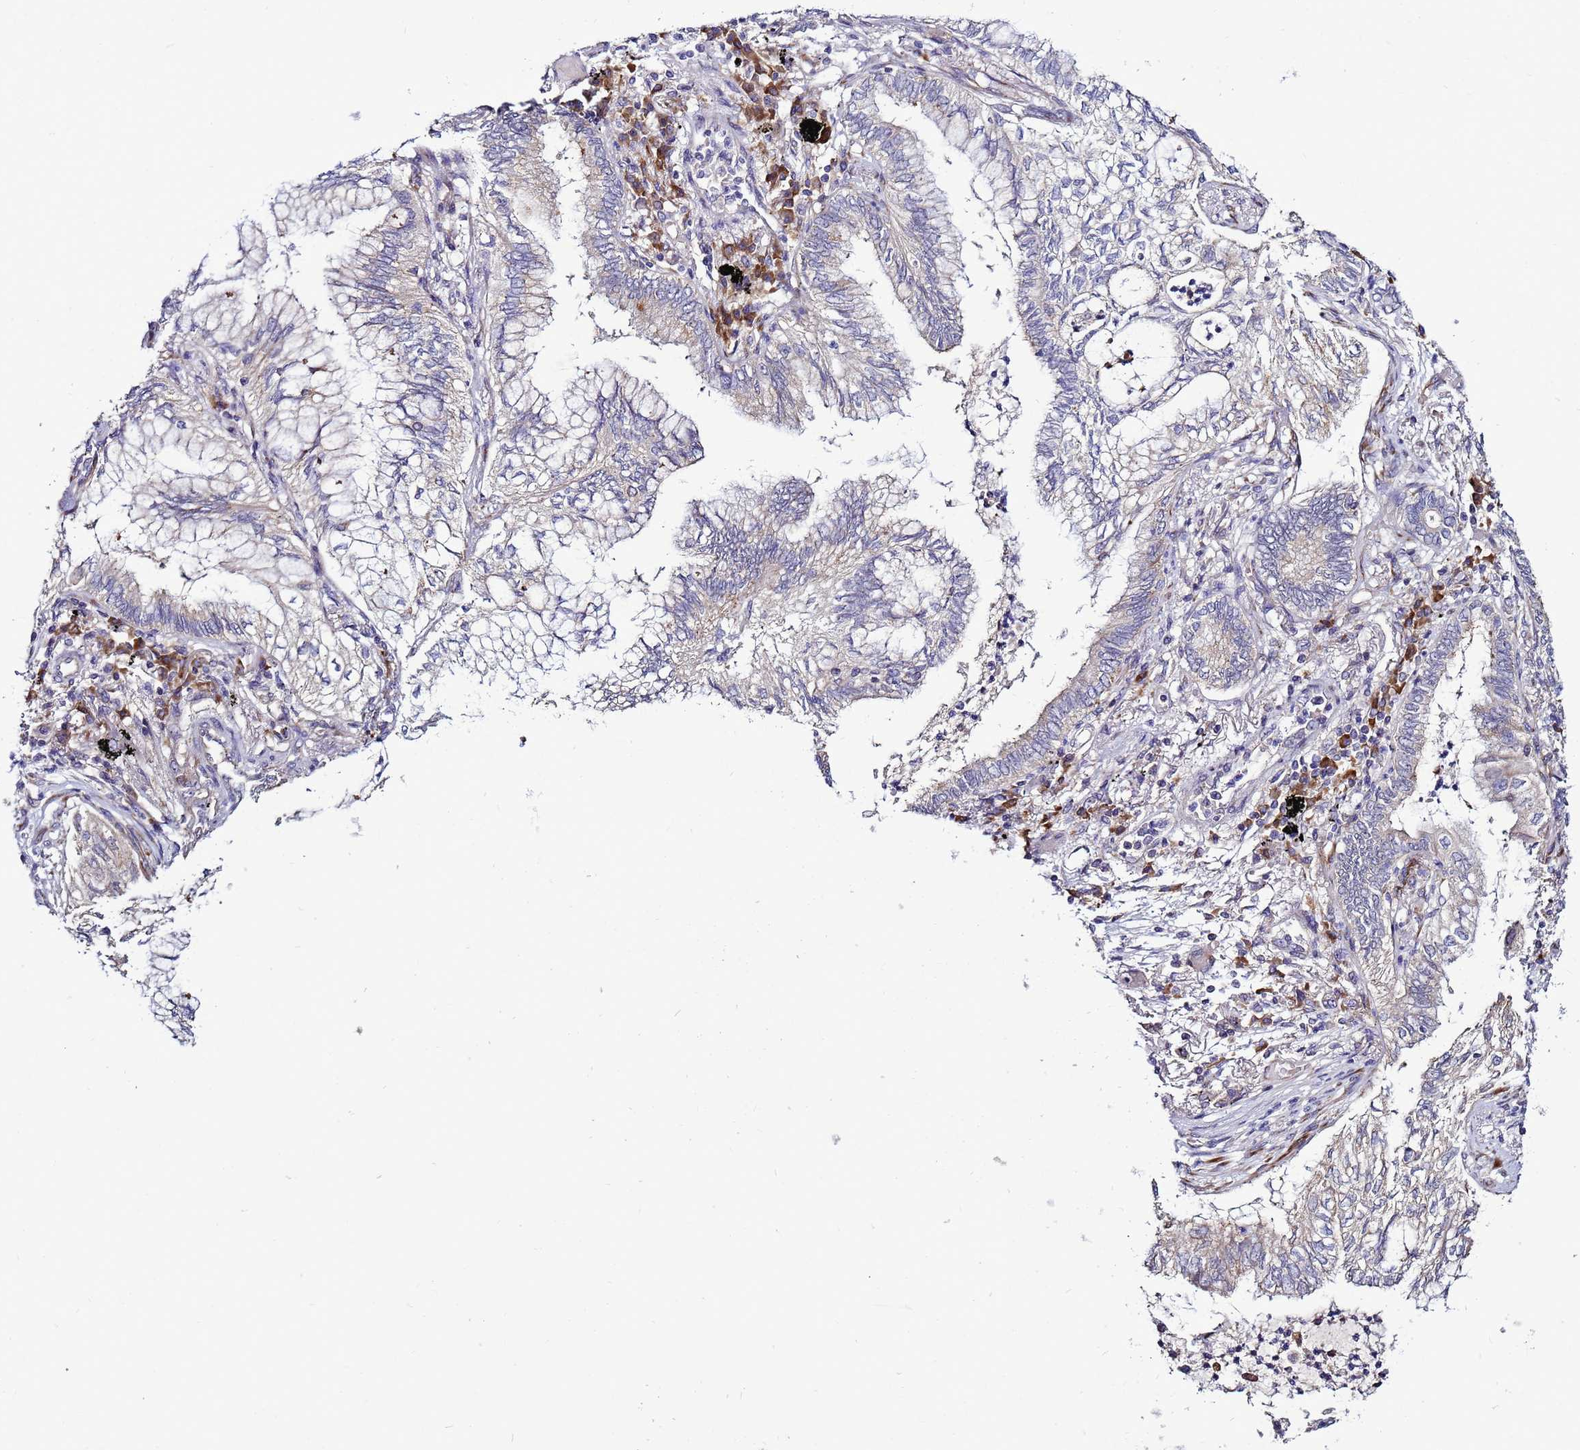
{"staining": {"intensity": "negative", "quantity": "none", "location": "none"}, "tissue": "lung cancer", "cell_type": "Tumor cells", "image_type": "cancer", "snomed": [{"axis": "morphology", "description": "Adenocarcinoma, NOS"}, {"axis": "topography", "description": "Lung"}], "caption": "Lung cancer (adenocarcinoma) stained for a protein using immunohistochemistry reveals no expression tumor cells.", "gene": "NOL8", "patient": {"sex": "female", "age": 70}}